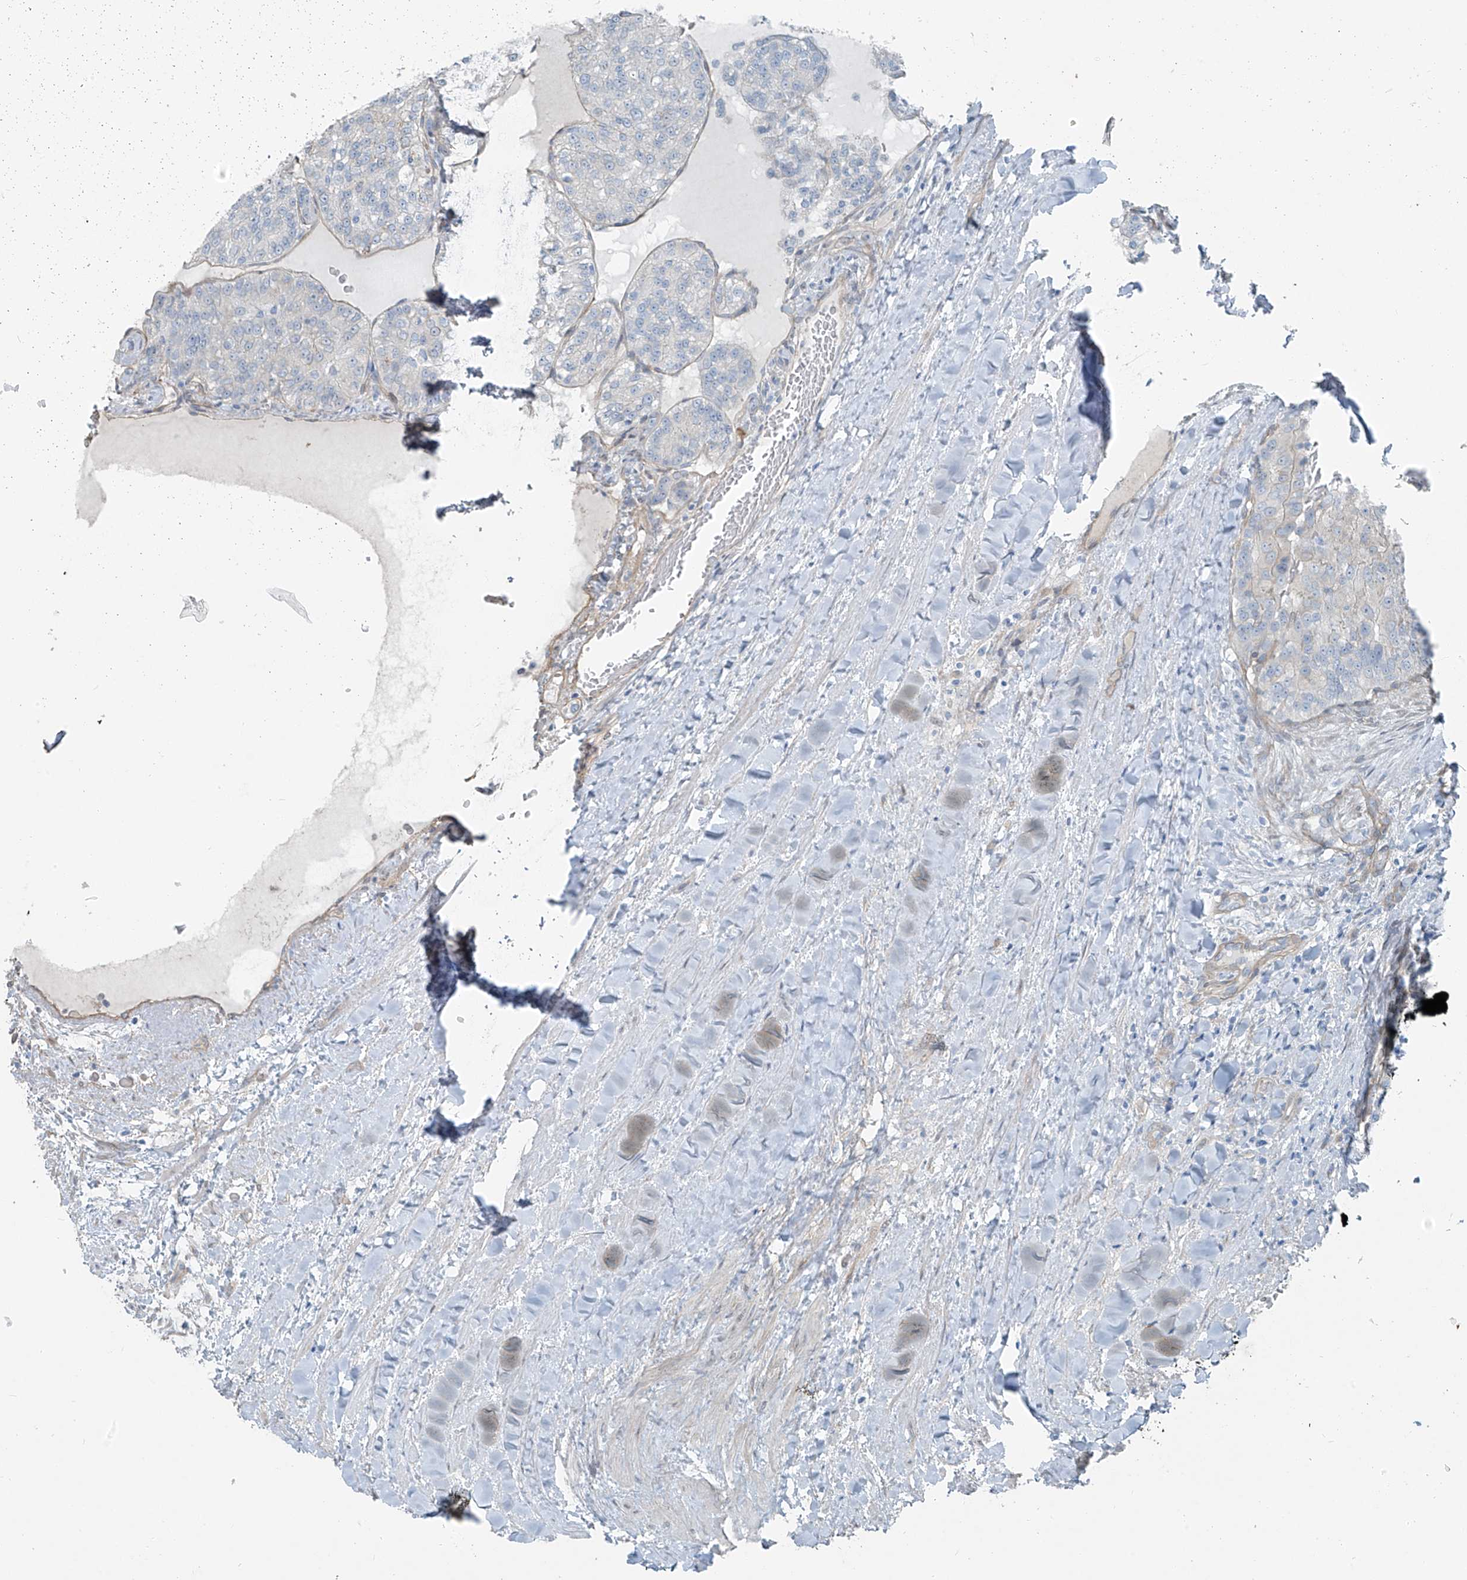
{"staining": {"intensity": "negative", "quantity": "none", "location": "none"}, "tissue": "renal cancer", "cell_type": "Tumor cells", "image_type": "cancer", "snomed": [{"axis": "morphology", "description": "Adenocarcinoma, NOS"}, {"axis": "topography", "description": "Kidney"}], "caption": "The histopathology image displays no staining of tumor cells in renal cancer (adenocarcinoma).", "gene": "TNS2", "patient": {"sex": "female", "age": 63}}